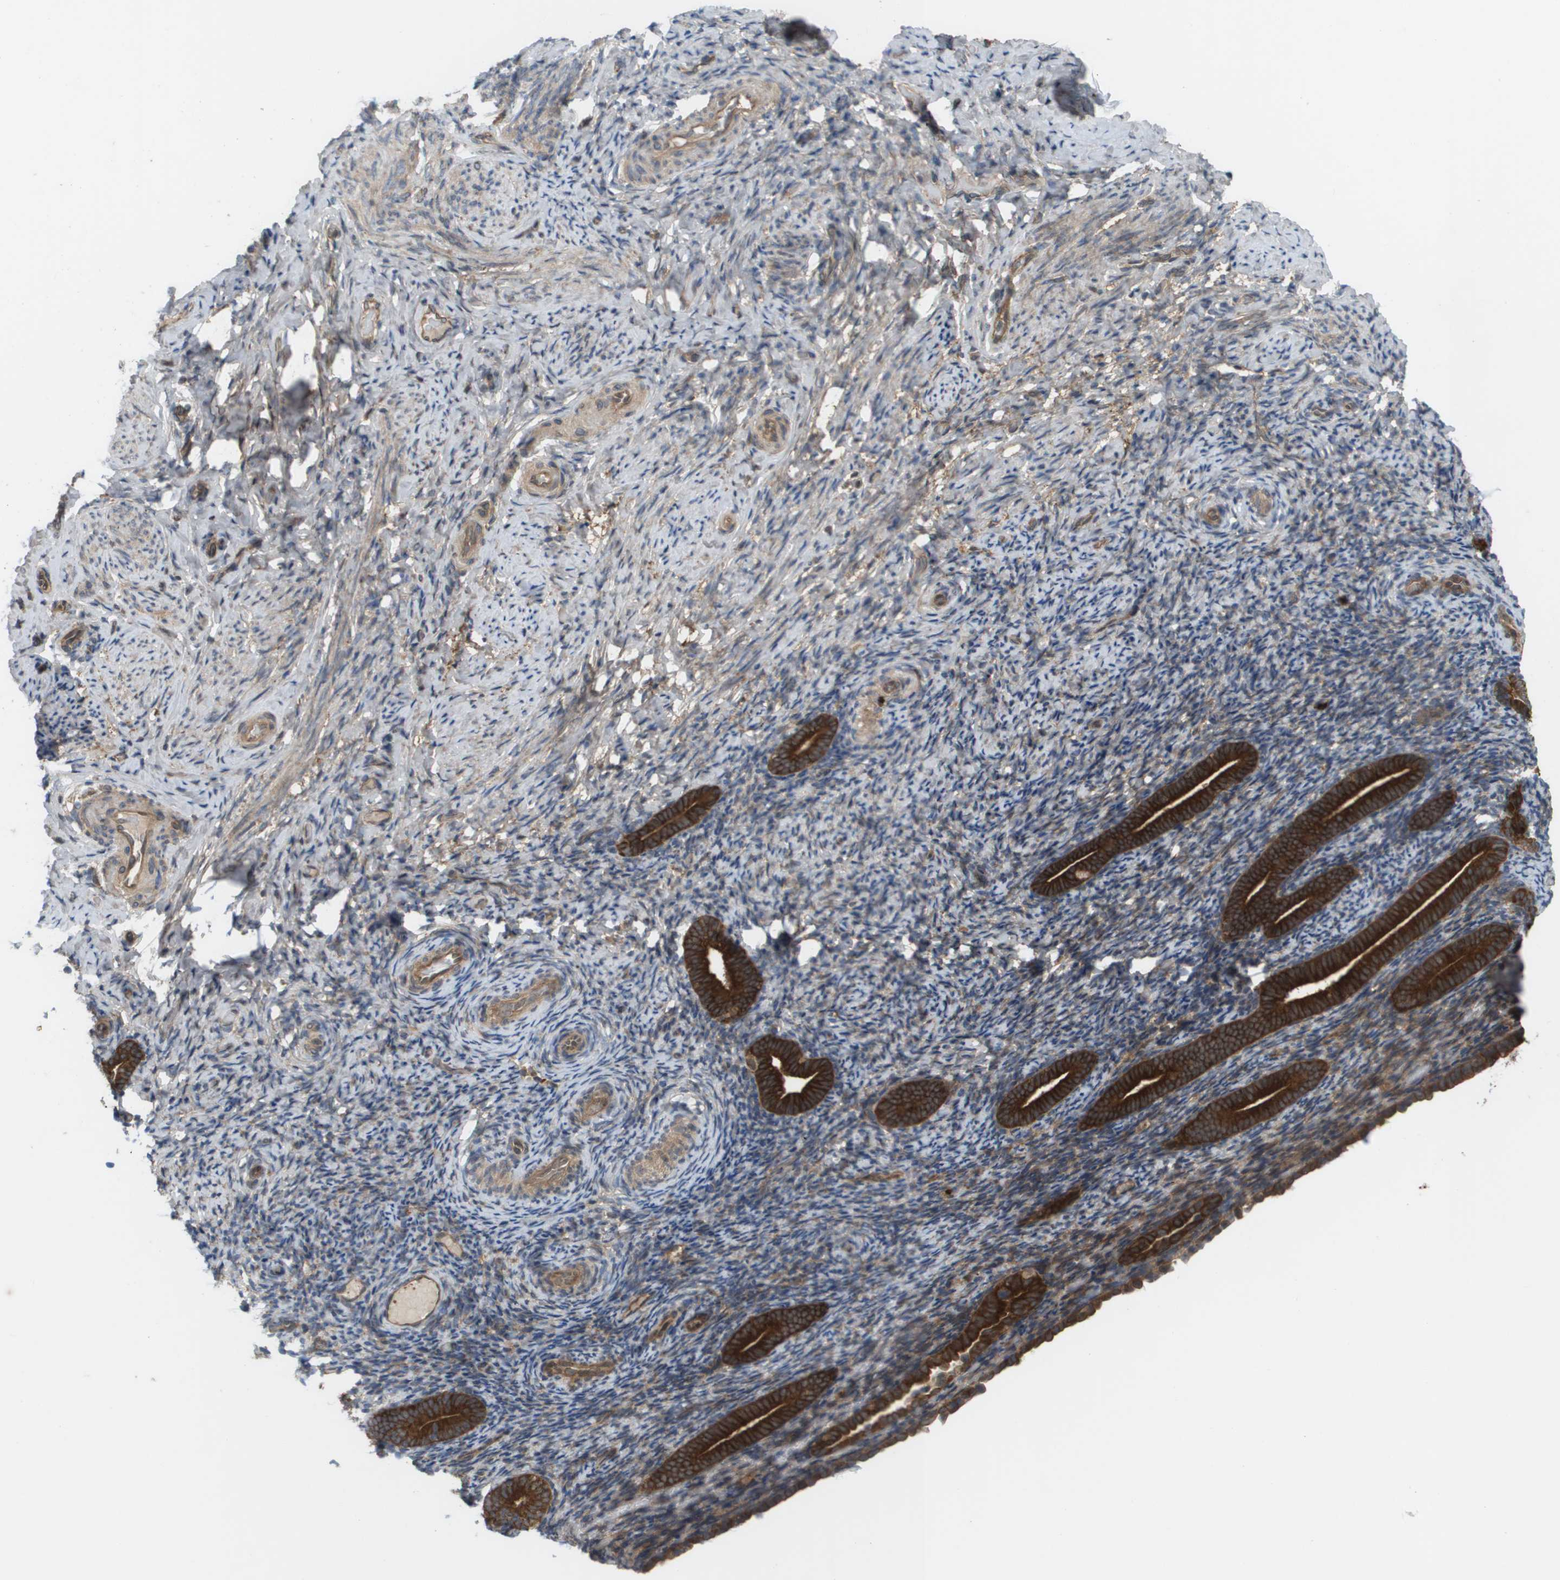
{"staining": {"intensity": "moderate", "quantity": "25%-75%", "location": "cytoplasmic/membranous"}, "tissue": "endometrium", "cell_type": "Cells in endometrial stroma", "image_type": "normal", "snomed": [{"axis": "morphology", "description": "Normal tissue, NOS"}, {"axis": "topography", "description": "Endometrium"}], "caption": "Benign endometrium exhibits moderate cytoplasmic/membranous staining in approximately 25%-75% of cells in endometrial stroma, visualized by immunohistochemistry. The staining was performed using DAB (3,3'-diaminobenzidine) to visualize the protein expression in brown, while the nuclei were stained in blue with hematoxylin (Magnification: 20x).", "gene": "CTPS2", "patient": {"sex": "female", "age": 51}}